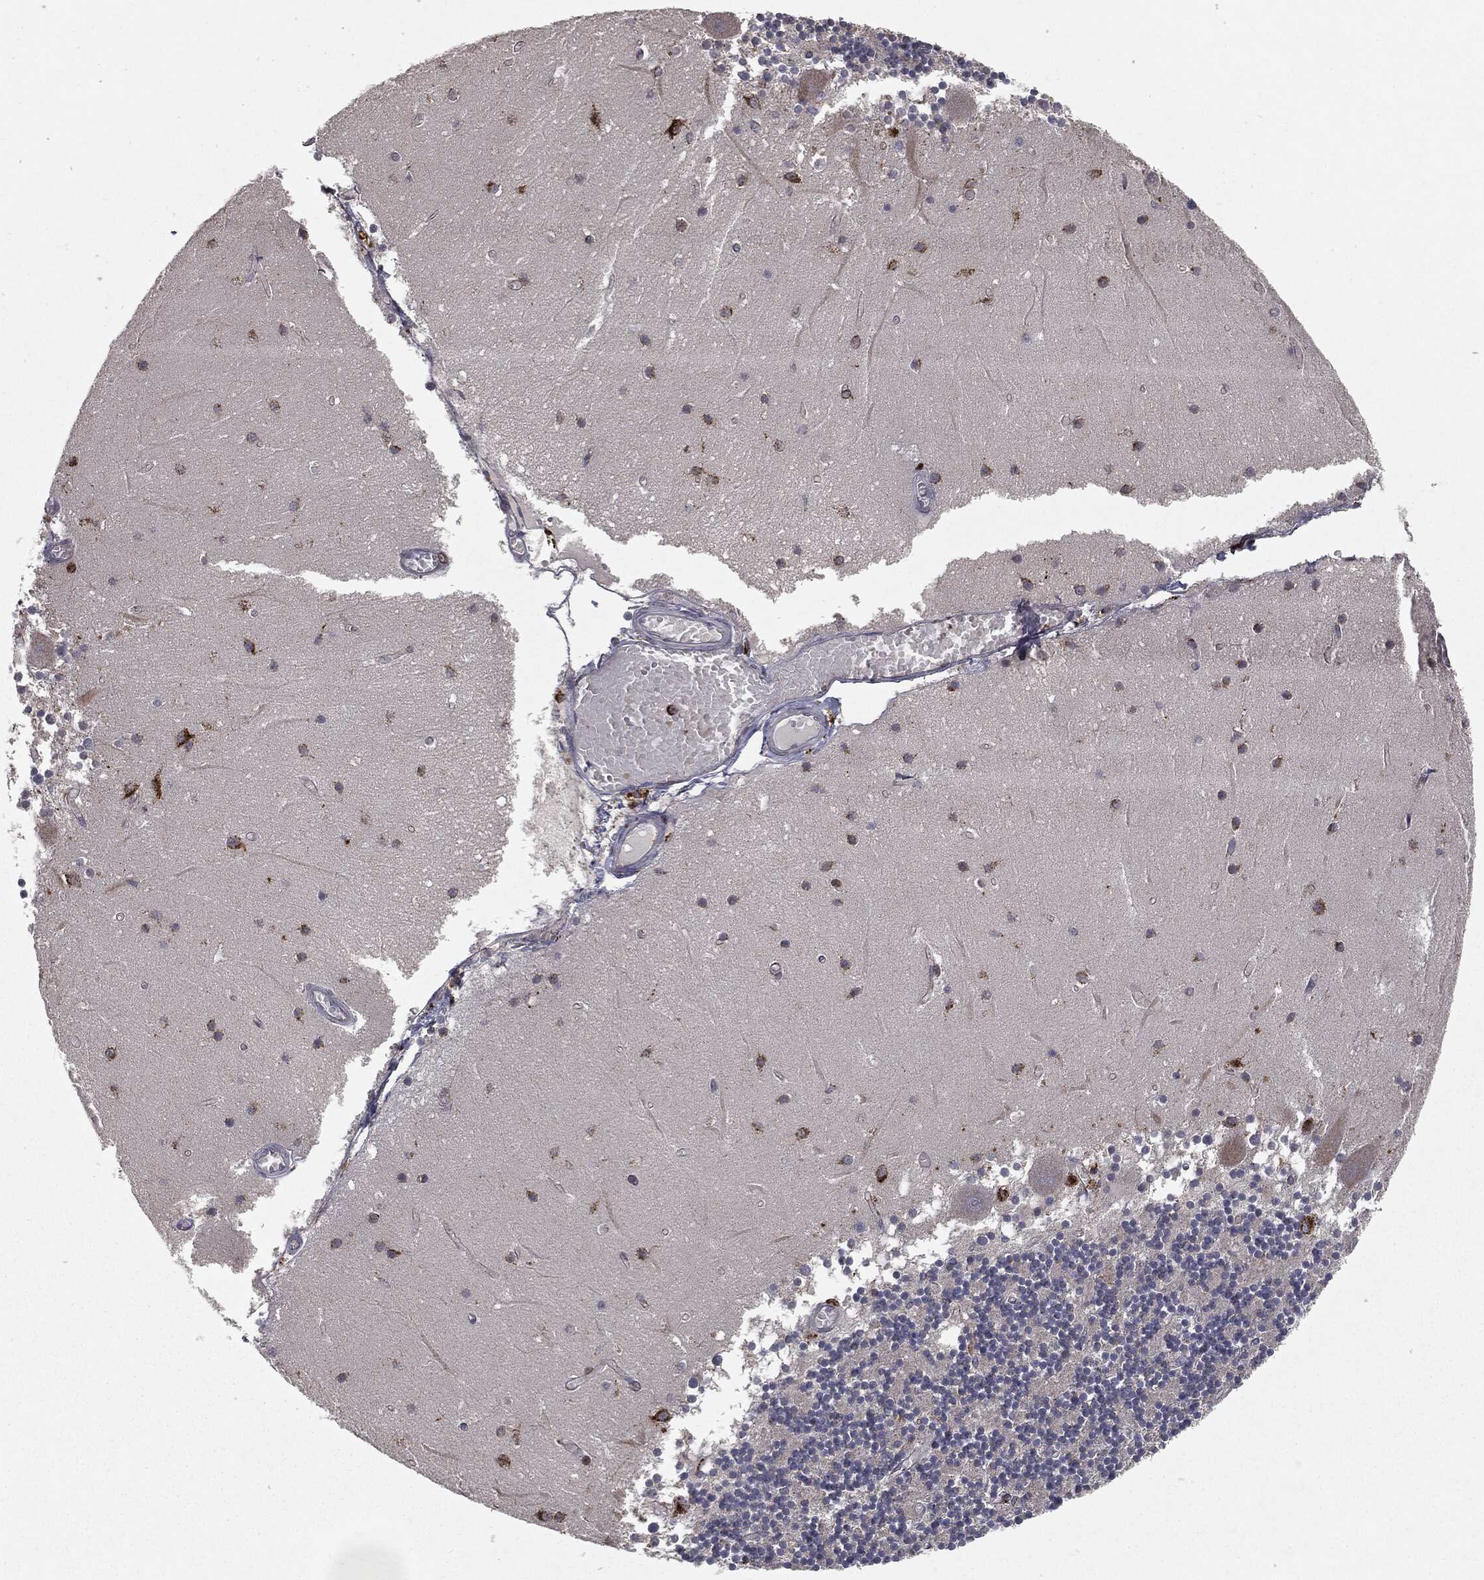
{"staining": {"intensity": "strong", "quantity": "<25%", "location": "cytoplasmic/membranous"}, "tissue": "cerebellum", "cell_type": "Cells in granular layer", "image_type": "normal", "snomed": [{"axis": "morphology", "description": "Normal tissue, NOS"}, {"axis": "topography", "description": "Cerebellum"}], "caption": "Cerebellum stained with immunohistochemistry (IHC) reveals strong cytoplasmic/membranous positivity in approximately <25% of cells in granular layer.", "gene": "CTSA", "patient": {"sex": "female", "age": 28}}